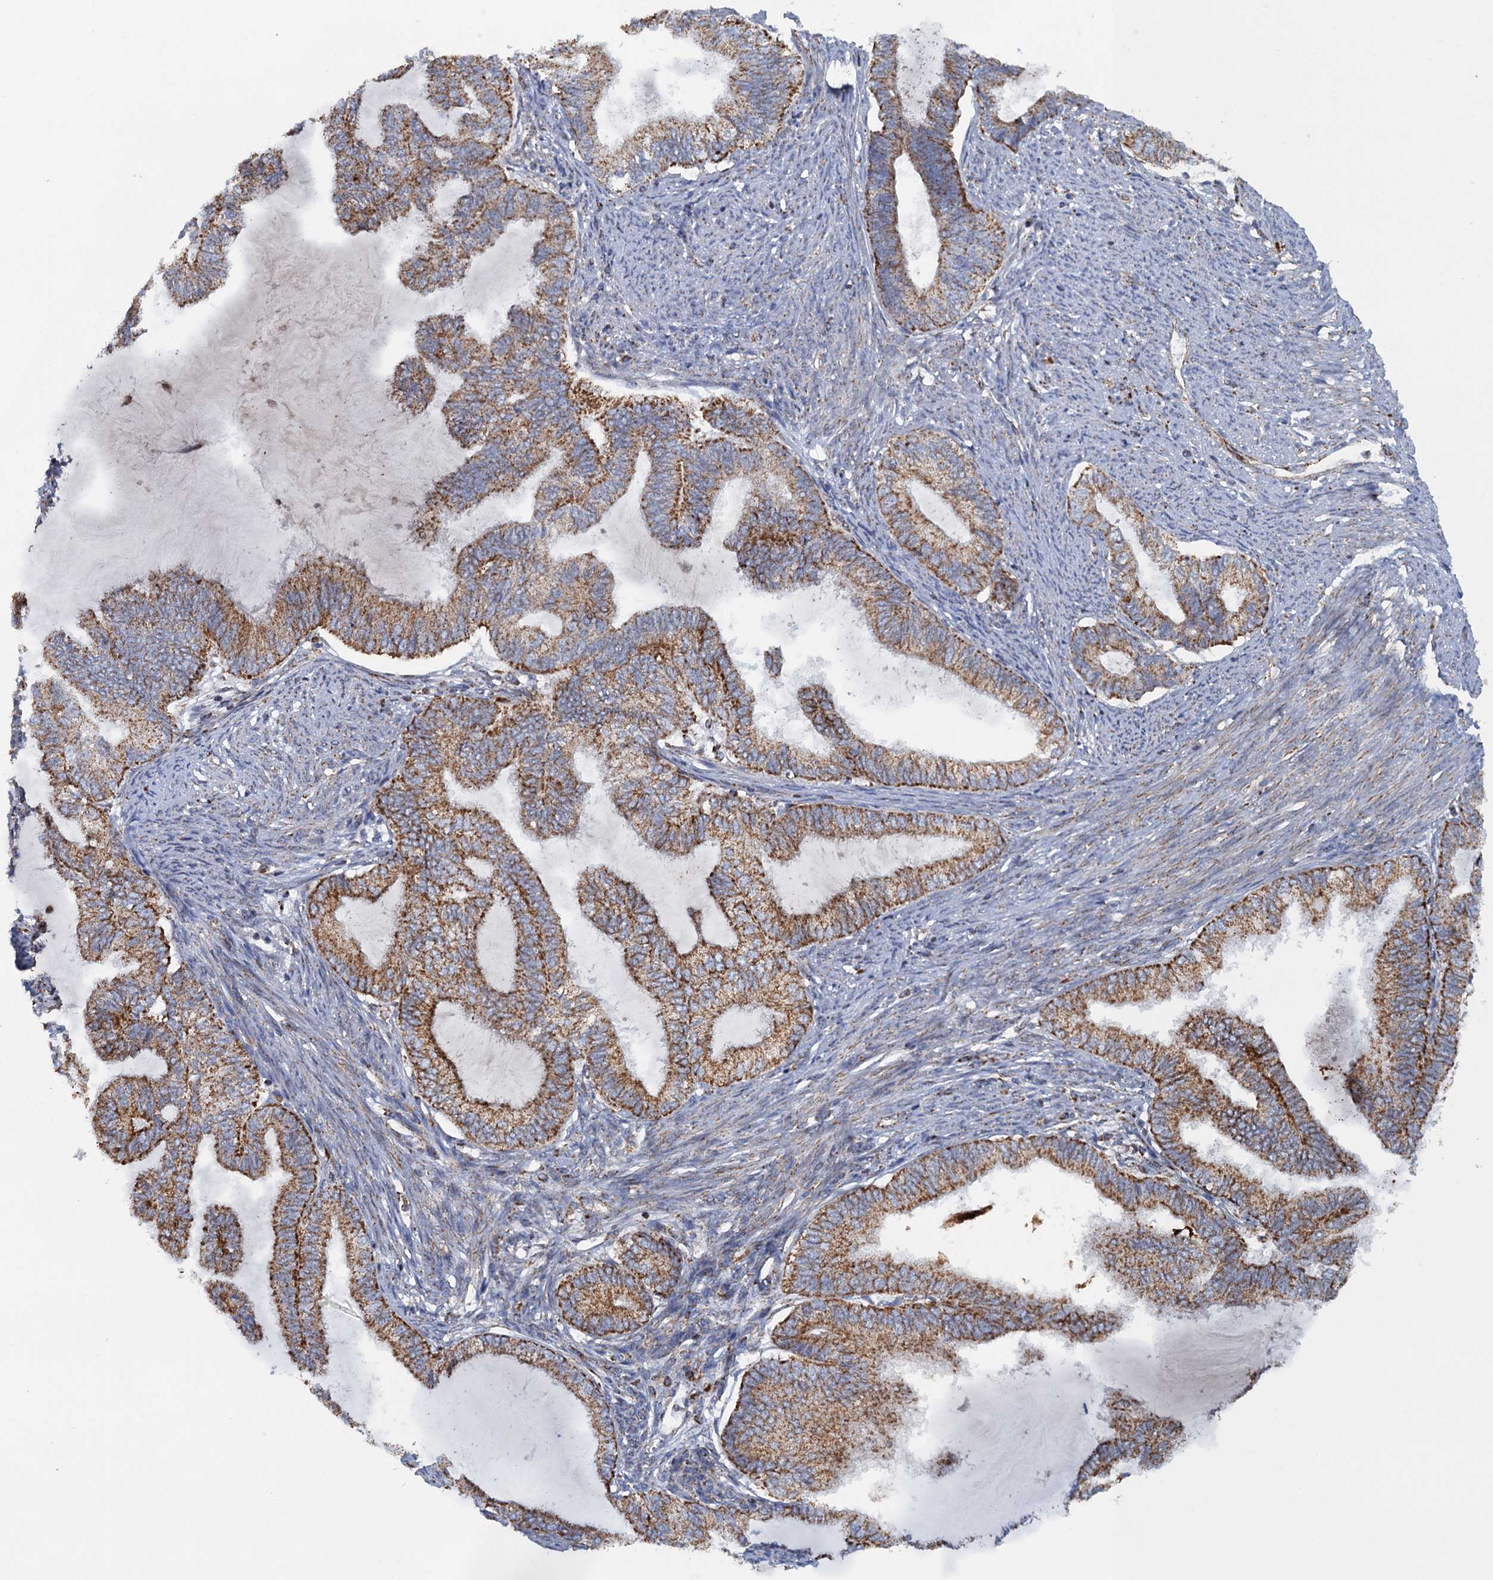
{"staining": {"intensity": "strong", "quantity": ">75%", "location": "cytoplasmic/membranous"}, "tissue": "endometrial cancer", "cell_type": "Tumor cells", "image_type": "cancer", "snomed": [{"axis": "morphology", "description": "Adenocarcinoma, NOS"}, {"axis": "topography", "description": "Endometrium"}], "caption": "Strong cytoplasmic/membranous protein expression is appreciated in about >75% of tumor cells in adenocarcinoma (endometrial).", "gene": "GTPBP3", "patient": {"sex": "female", "age": 86}}